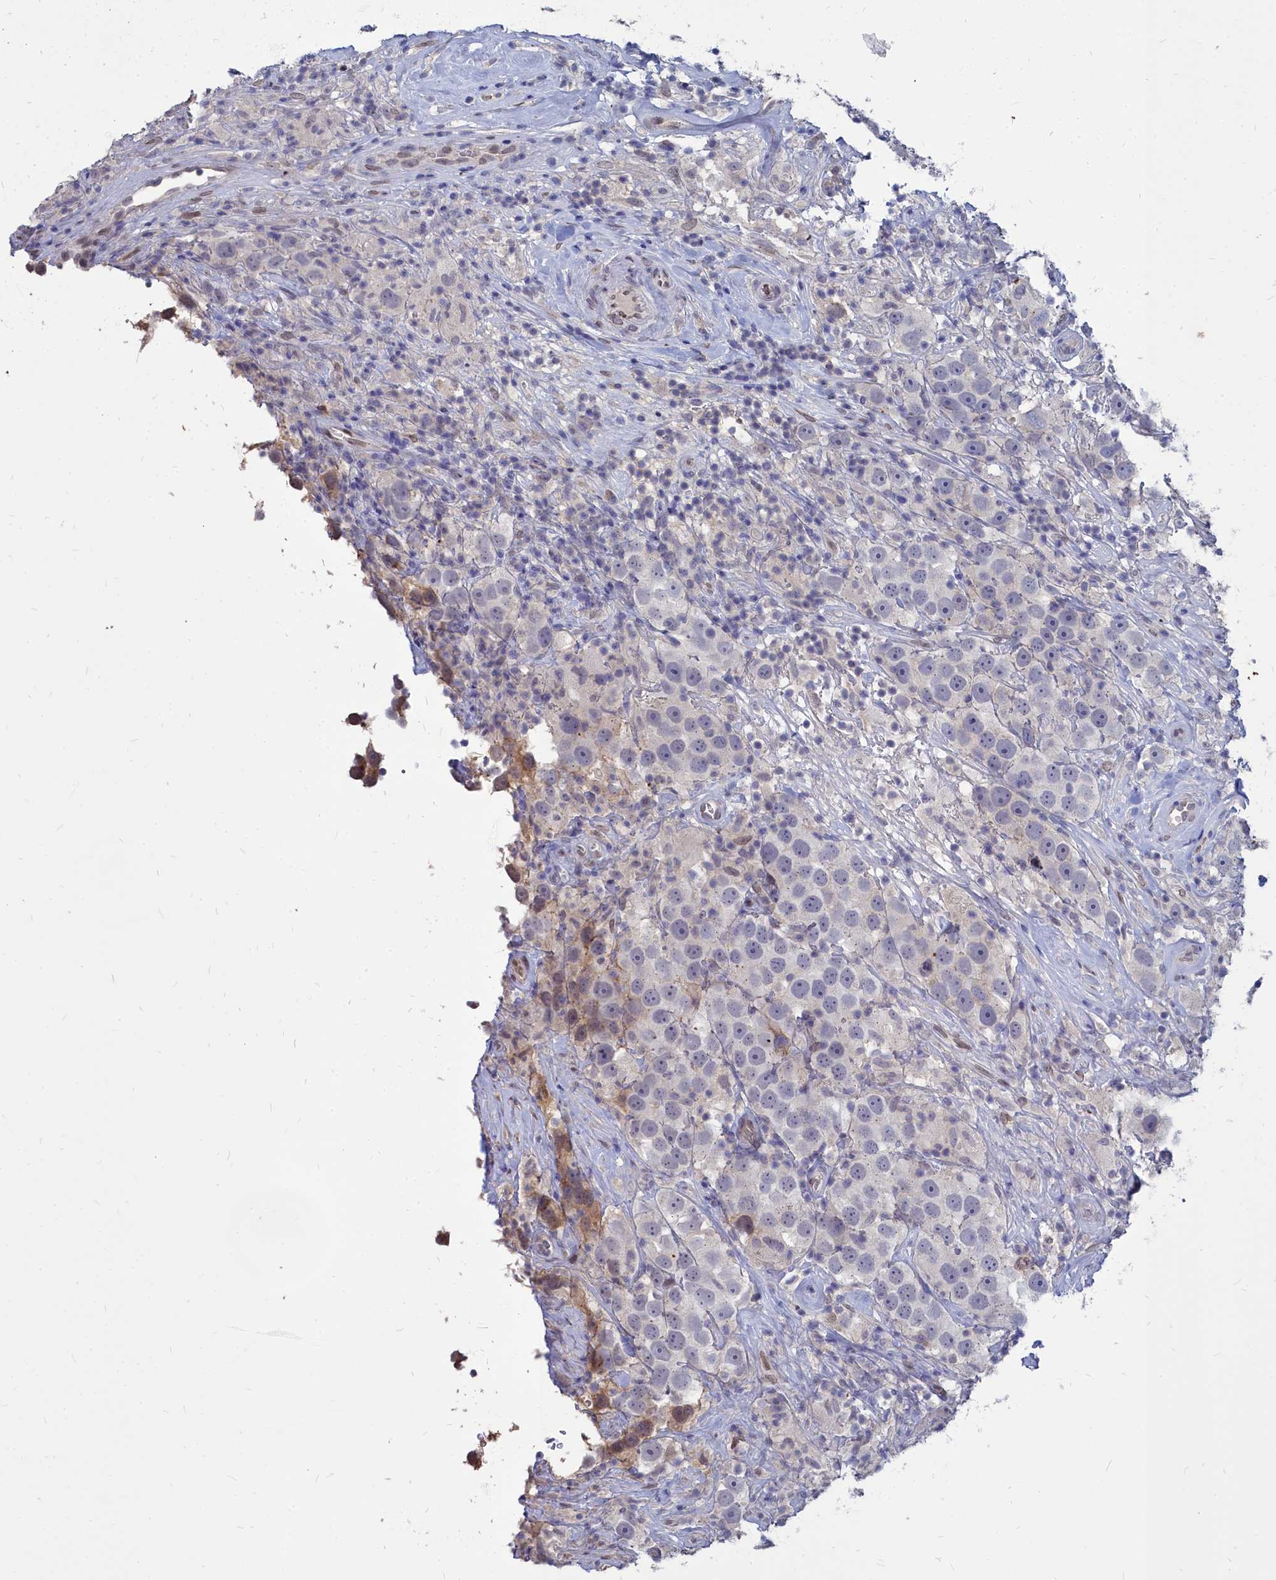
{"staining": {"intensity": "weak", "quantity": "<25%", "location": "cytoplasmic/membranous"}, "tissue": "testis cancer", "cell_type": "Tumor cells", "image_type": "cancer", "snomed": [{"axis": "morphology", "description": "Seminoma, NOS"}, {"axis": "topography", "description": "Testis"}], "caption": "DAB immunohistochemical staining of human seminoma (testis) demonstrates no significant positivity in tumor cells.", "gene": "NOXA1", "patient": {"sex": "male", "age": 49}}